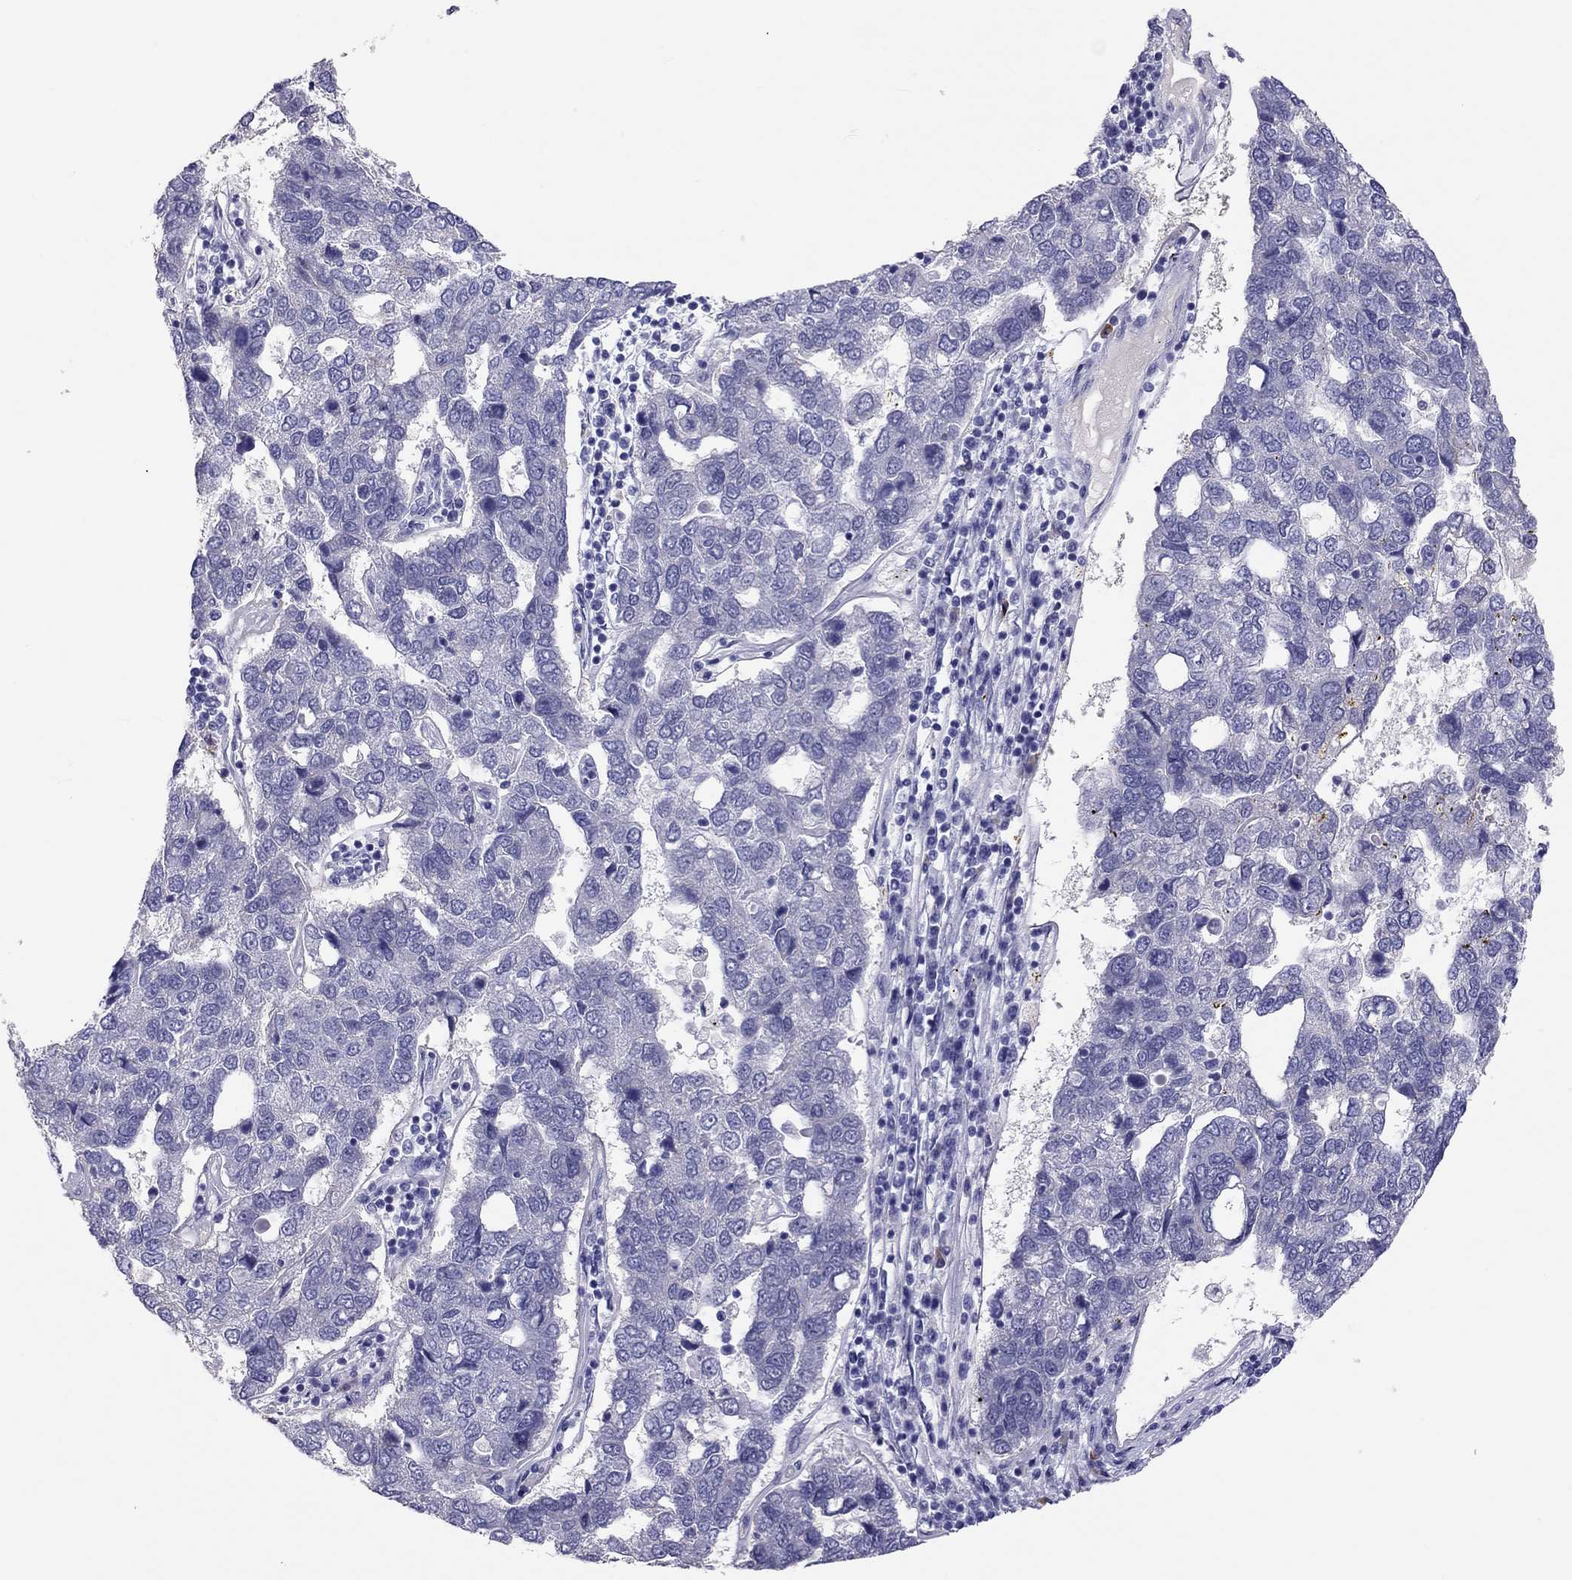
{"staining": {"intensity": "negative", "quantity": "none", "location": "none"}, "tissue": "pancreatic cancer", "cell_type": "Tumor cells", "image_type": "cancer", "snomed": [{"axis": "morphology", "description": "Adenocarcinoma, NOS"}, {"axis": "topography", "description": "Pancreas"}], "caption": "High magnification brightfield microscopy of pancreatic cancer stained with DAB (3,3'-diaminobenzidine) (brown) and counterstained with hematoxylin (blue): tumor cells show no significant positivity.", "gene": "CALHM1", "patient": {"sex": "female", "age": 61}}